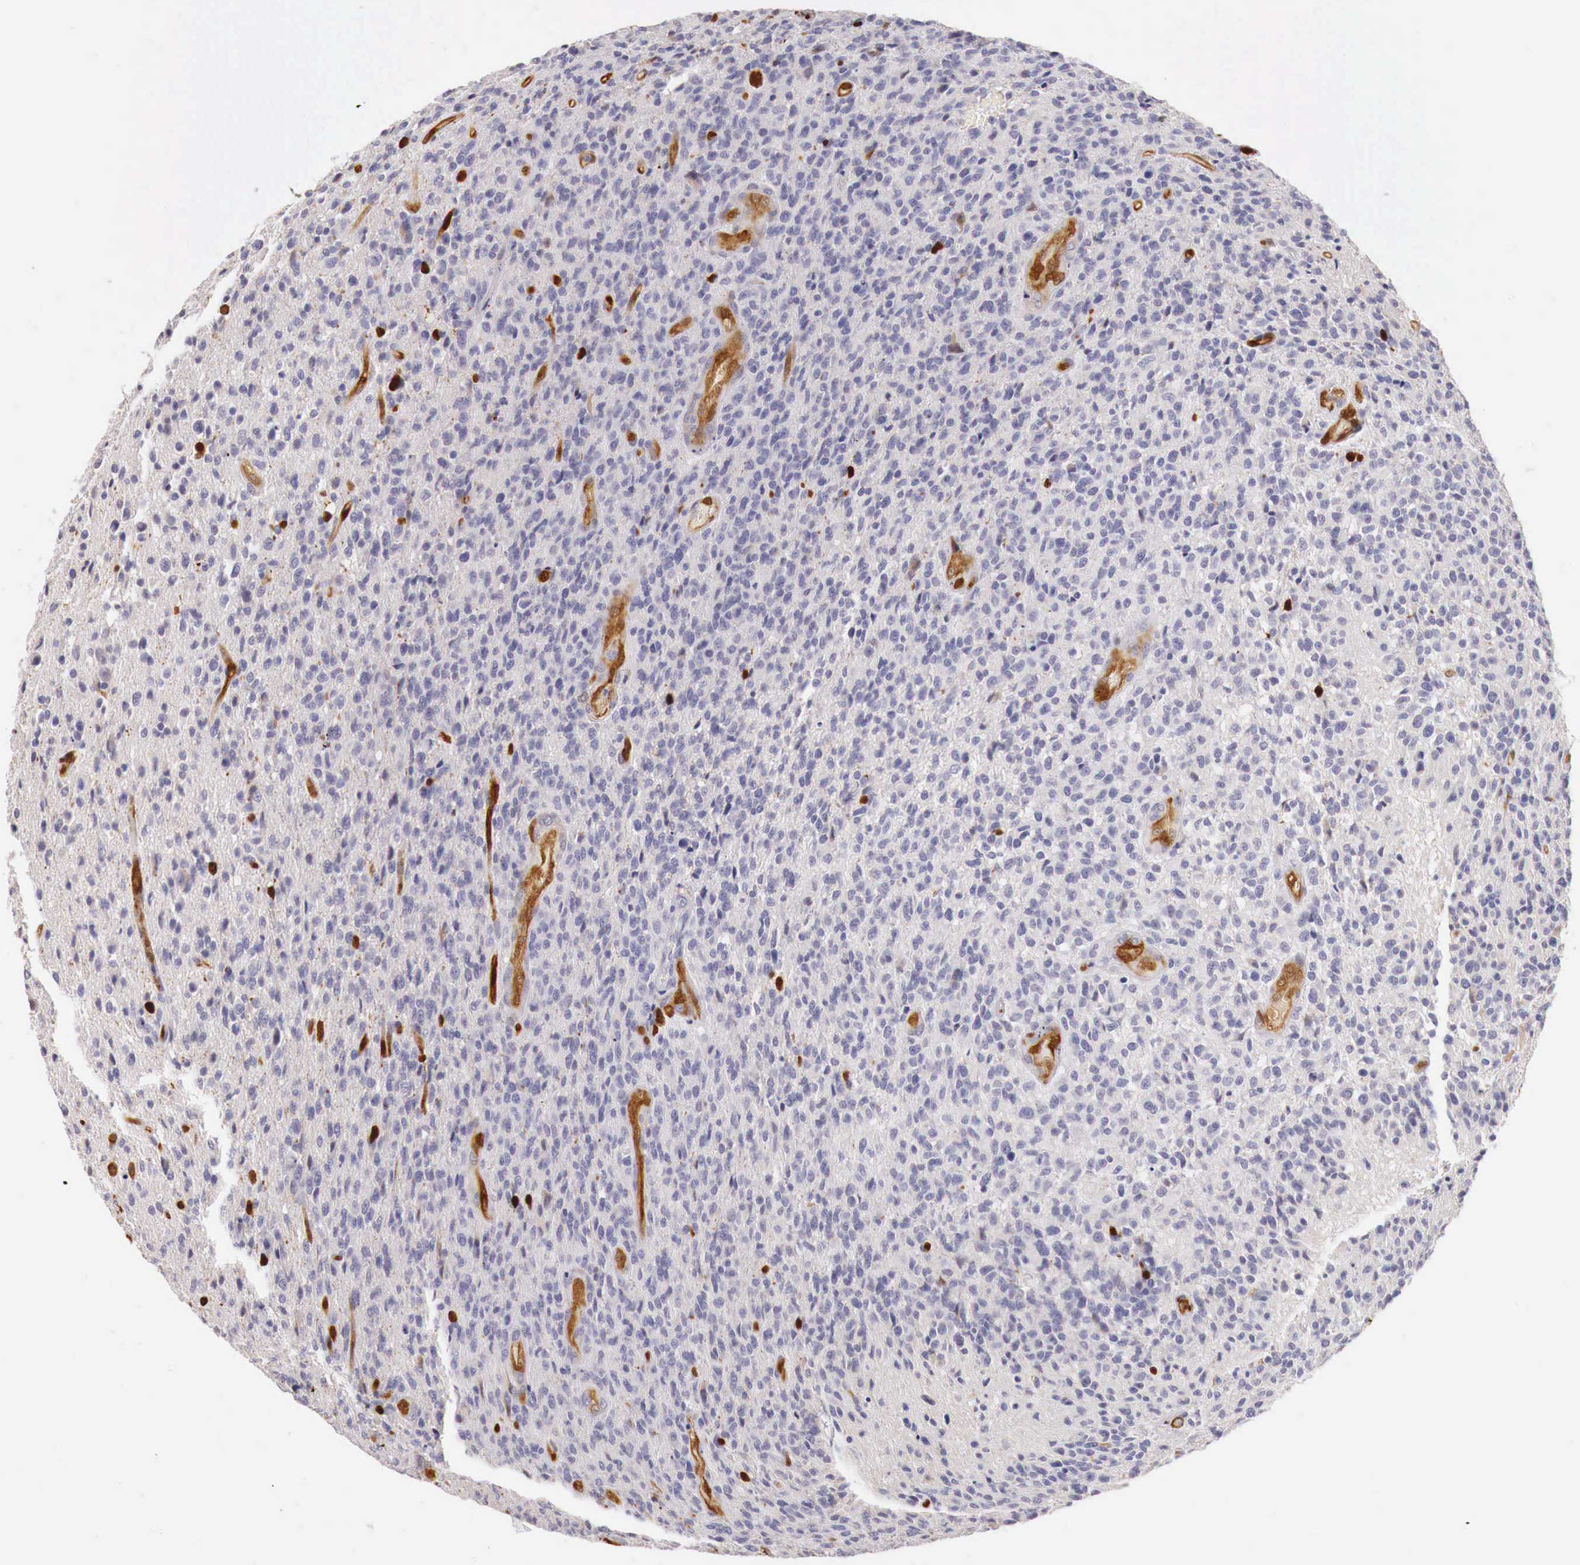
{"staining": {"intensity": "strong", "quantity": "<25%", "location": "cytoplasmic/membranous,nuclear"}, "tissue": "glioma", "cell_type": "Tumor cells", "image_type": "cancer", "snomed": [{"axis": "morphology", "description": "Glioma, malignant, High grade"}, {"axis": "topography", "description": "Brain"}], "caption": "Approximately <25% of tumor cells in human malignant glioma (high-grade) demonstrate strong cytoplasmic/membranous and nuclear protein positivity as visualized by brown immunohistochemical staining.", "gene": "ITIH6", "patient": {"sex": "male", "age": 36}}